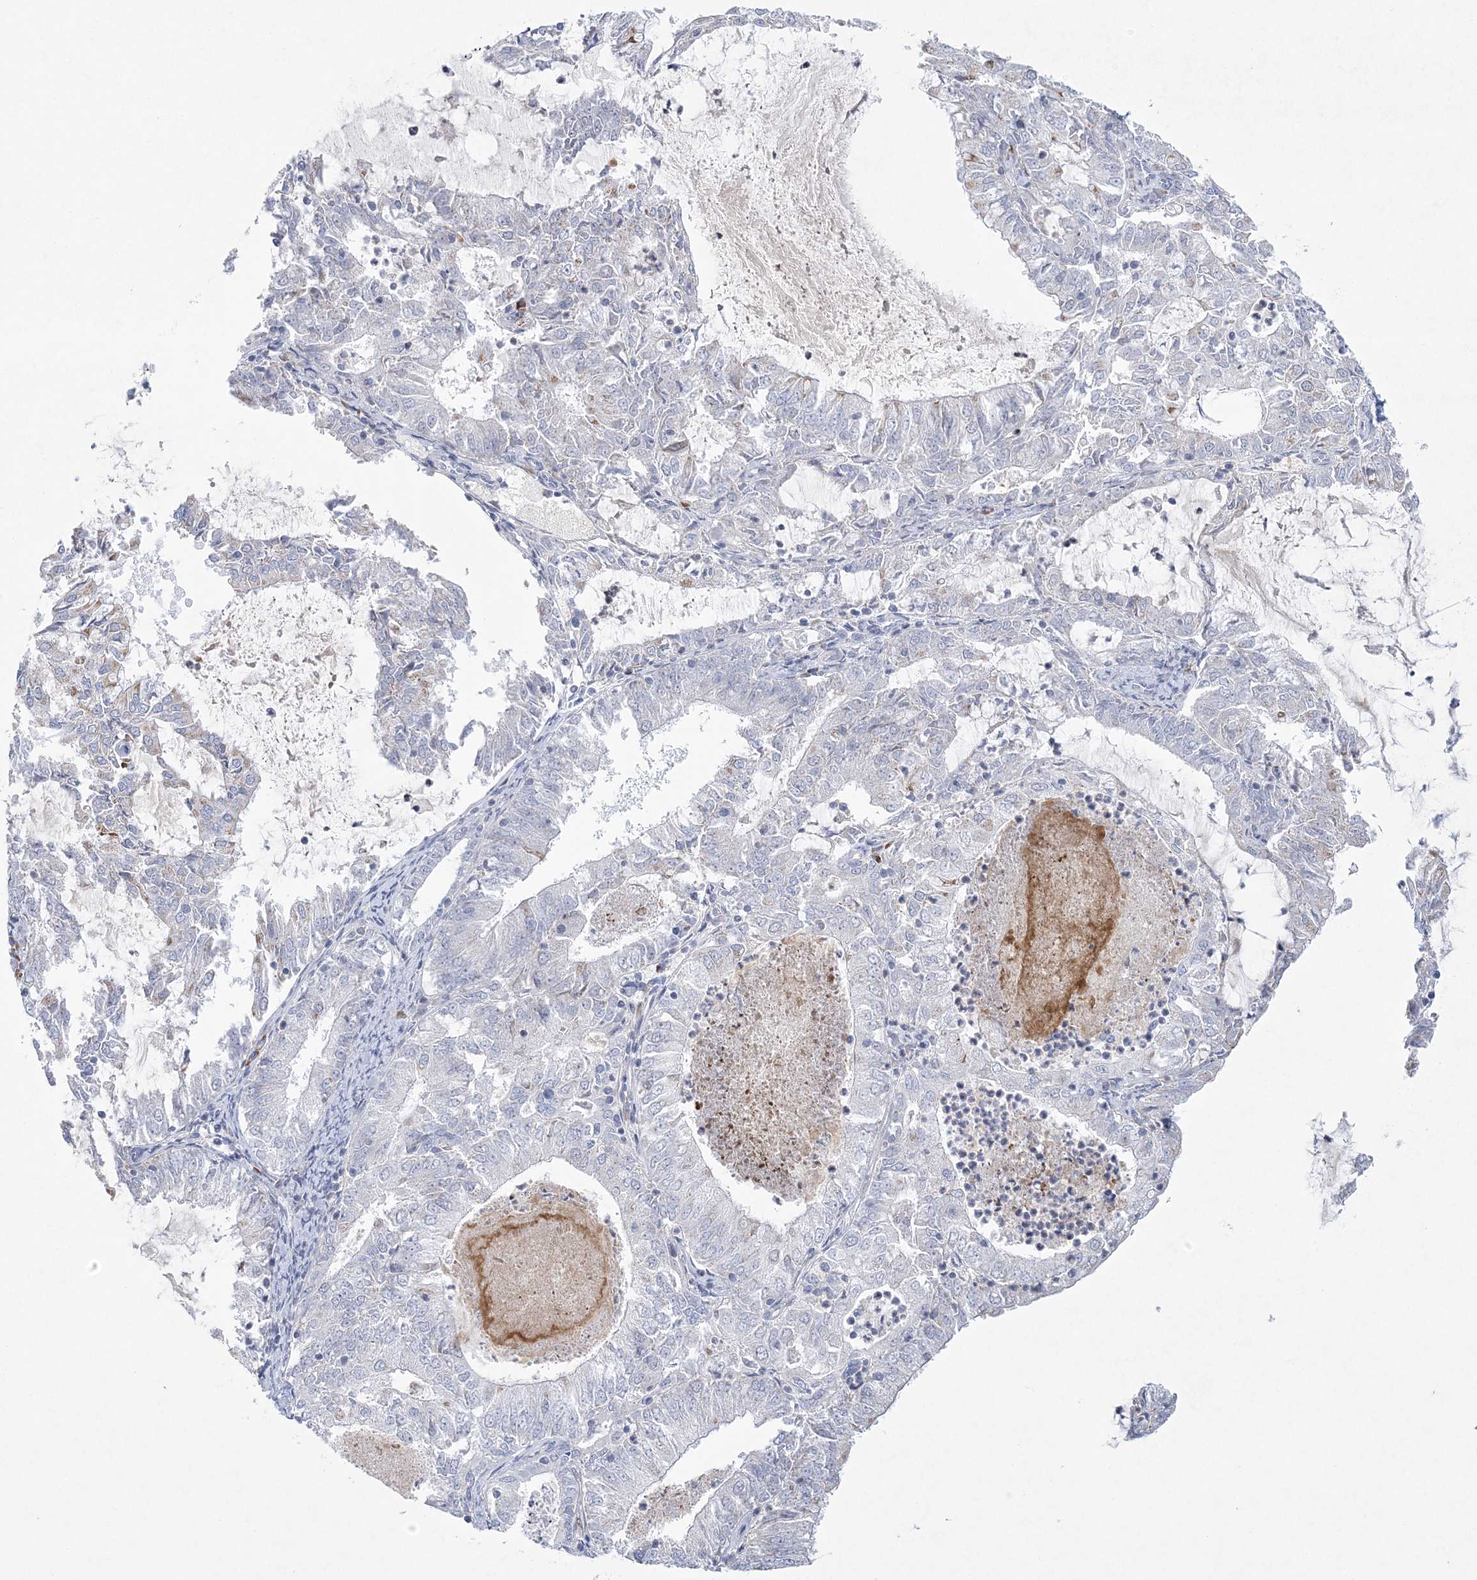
{"staining": {"intensity": "negative", "quantity": "none", "location": "none"}, "tissue": "endometrial cancer", "cell_type": "Tumor cells", "image_type": "cancer", "snomed": [{"axis": "morphology", "description": "Adenocarcinoma, NOS"}, {"axis": "topography", "description": "Endometrium"}], "caption": "This is a micrograph of immunohistochemistry staining of endometrial cancer, which shows no expression in tumor cells.", "gene": "NIPAL1", "patient": {"sex": "female", "age": 57}}